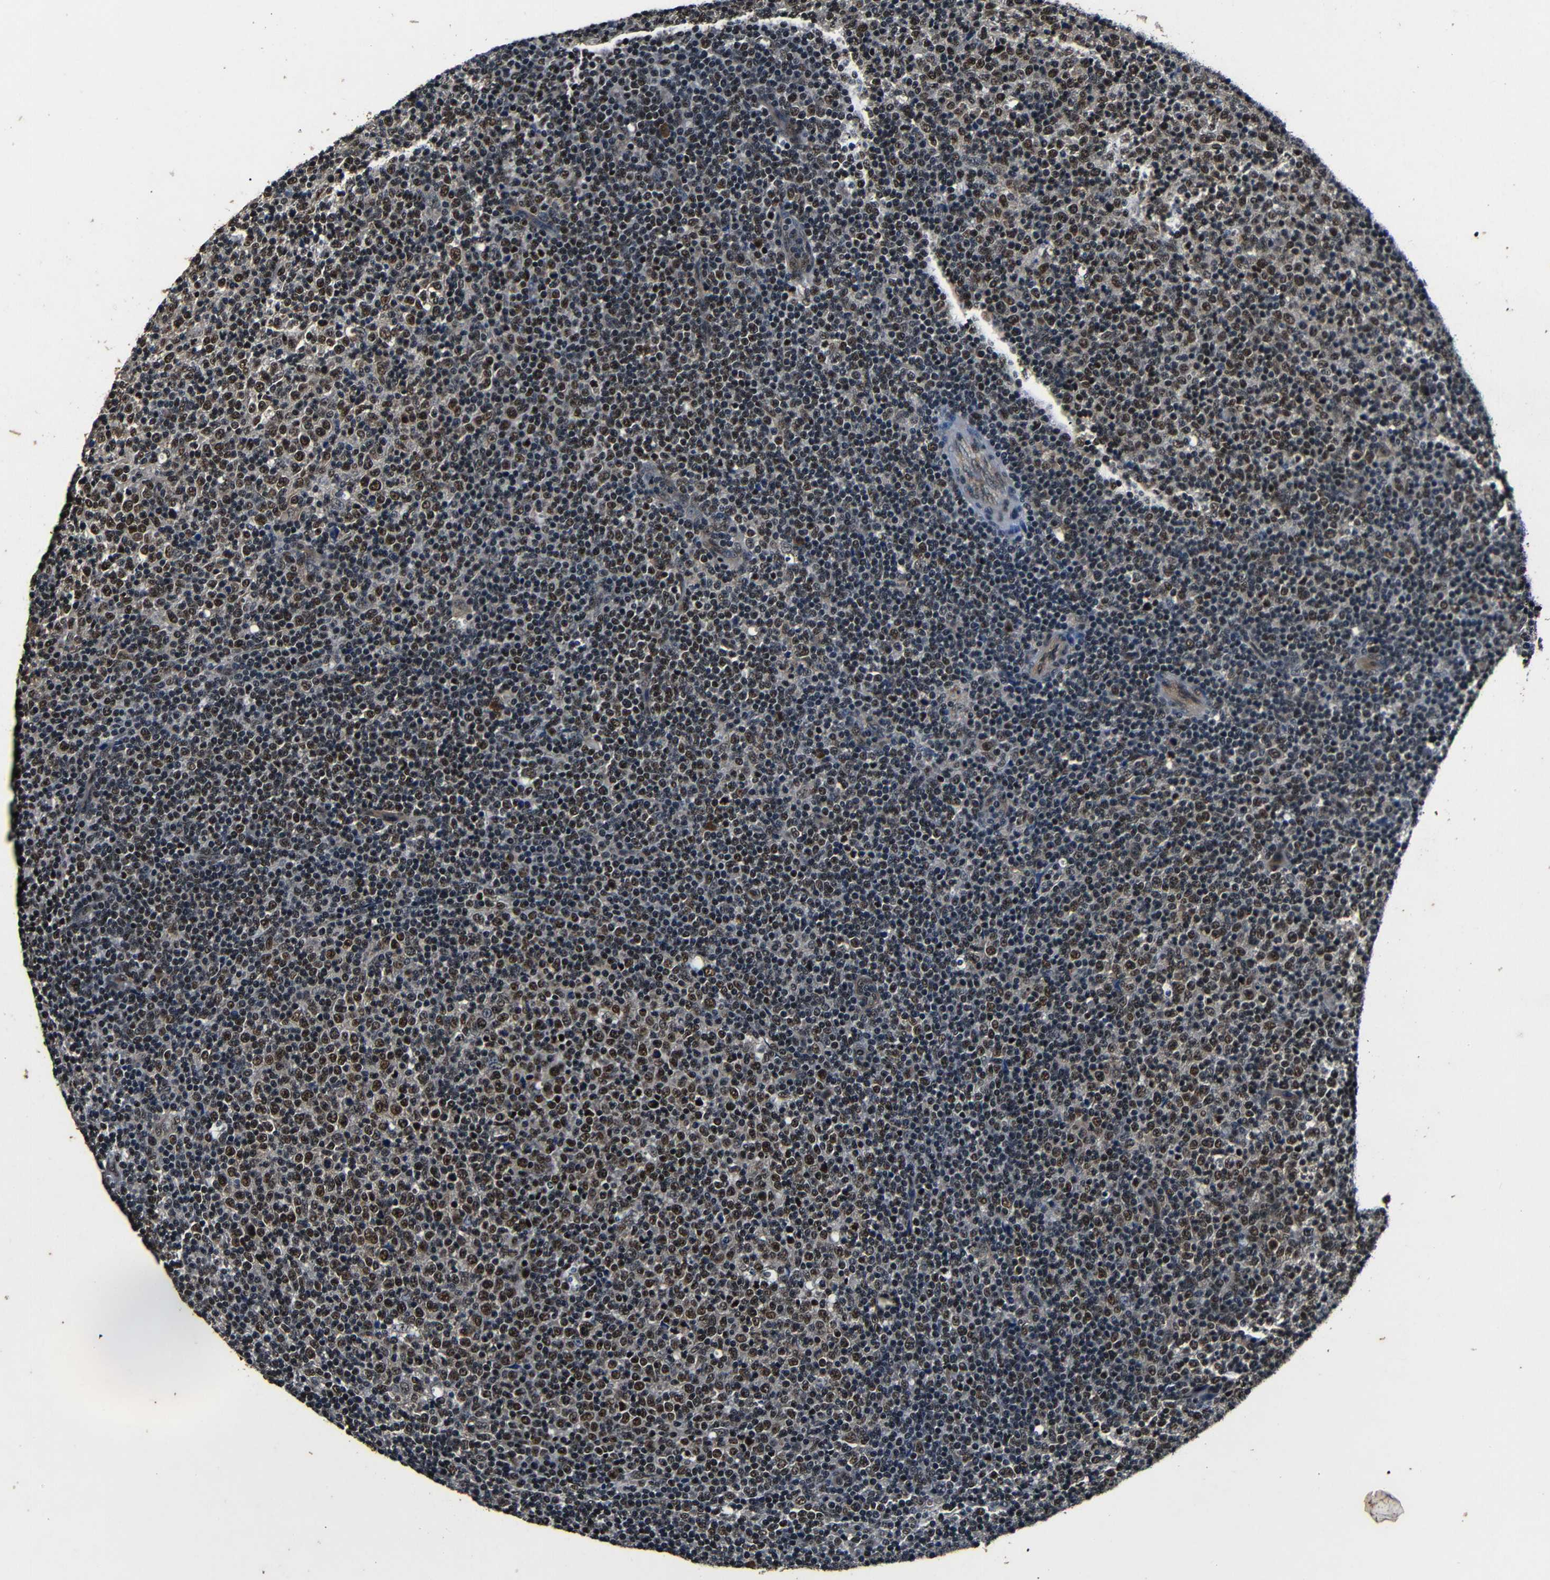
{"staining": {"intensity": "moderate", "quantity": ">75%", "location": "nuclear"}, "tissue": "lymphoma", "cell_type": "Tumor cells", "image_type": "cancer", "snomed": [{"axis": "morphology", "description": "Malignant lymphoma, non-Hodgkin's type, Low grade"}, {"axis": "topography", "description": "Lymph node"}], "caption": "Immunohistochemistry (IHC) staining of low-grade malignant lymphoma, non-Hodgkin's type, which reveals medium levels of moderate nuclear expression in about >75% of tumor cells indicating moderate nuclear protein expression. The staining was performed using DAB (3,3'-diaminobenzidine) (brown) for protein detection and nuclei were counterstained in hematoxylin (blue).", "gene": "FOXD4", "patient": {"sex": "male", "age": 70}}